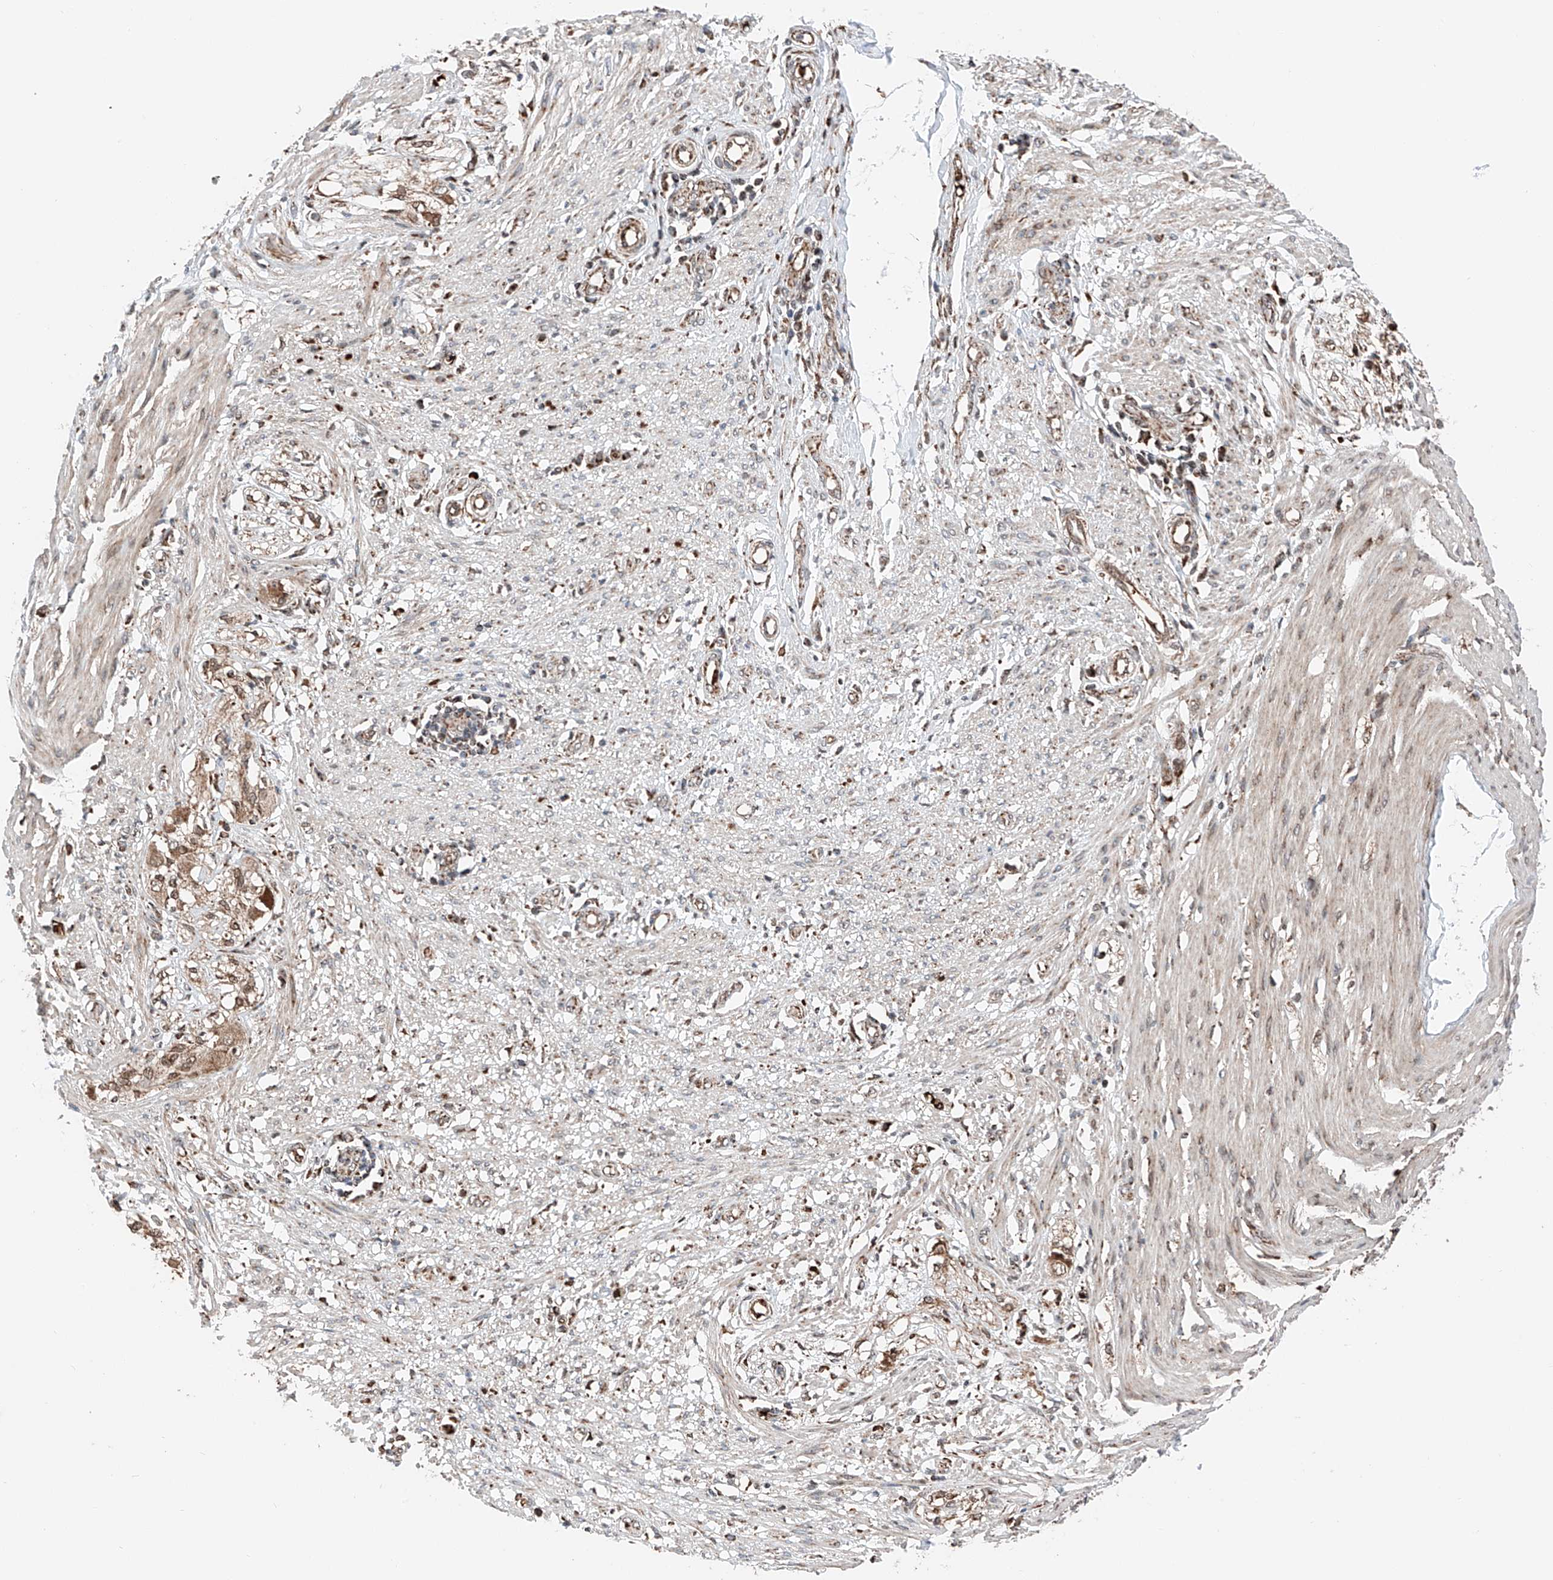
{"staining": {"intensity": "moderate", "quantity": "25%-75%", "location": "cytoplasmic/membranous"}, "tissue": "smooth muscle", "cell_type": "Smooth muscle cells", "image_type": "normal", "snomed": [{"axis": "morphology", "description": "Normal tissue, NOS"}, {"axis": "morphology", "description": "Adenocarcinoma, NOS"}, {"axis": "topography", "description": "Colon"}, {"axis": "topography", "description": "Peripheral nerve tissue"}], "caption": "Protein staining of benign smooth muscle shows moderate cytoplasmic/membranous staining in approximately 25%-75% of smooth muscle cells.", "gene": "ZSCAN29", "patient": {"sex": "male", "age": 14}}